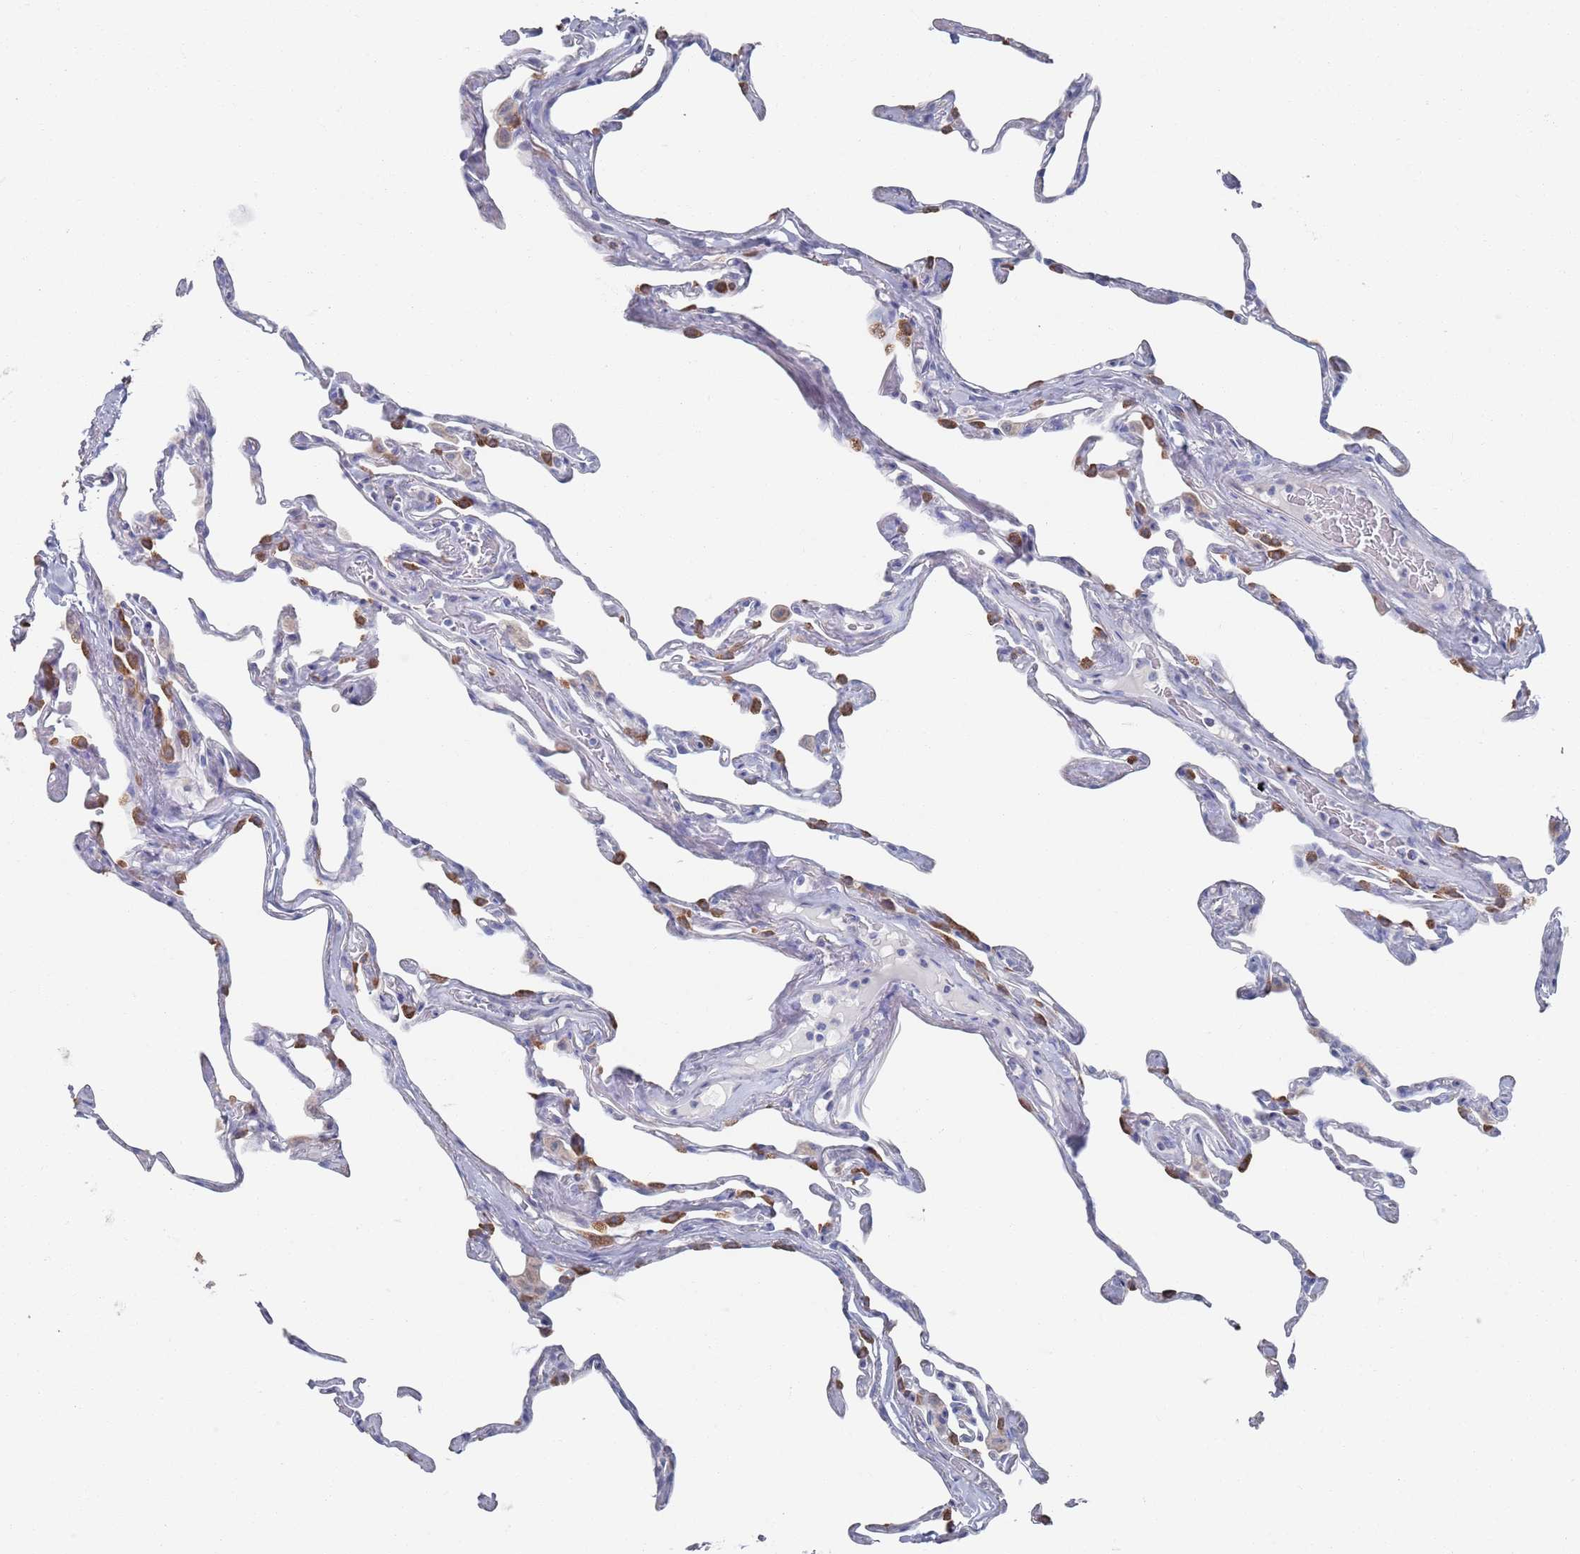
{"staining": {"intensity": "strong", "quantity": "<25%", "location": "cytoplasmic/membranous"}, "tissue": "lung", "cell_type": "Alveolar cells", "image_type": "normal", "snomed": [{"axis": "morphology", "description": "Normal tissue, NOS"}, {"axis": "topography", "description": "Lung"}], "caption": "Immunohistochemistry (IHC) micrograph of benign lung stained for a protein (brown), which demonstrates medium levels of strong cytoplasmic/membranous staining in approximately <25% of alveolar cells.", "gene": "TMCO3", "patient": {"sex": "male", "age": 65}}